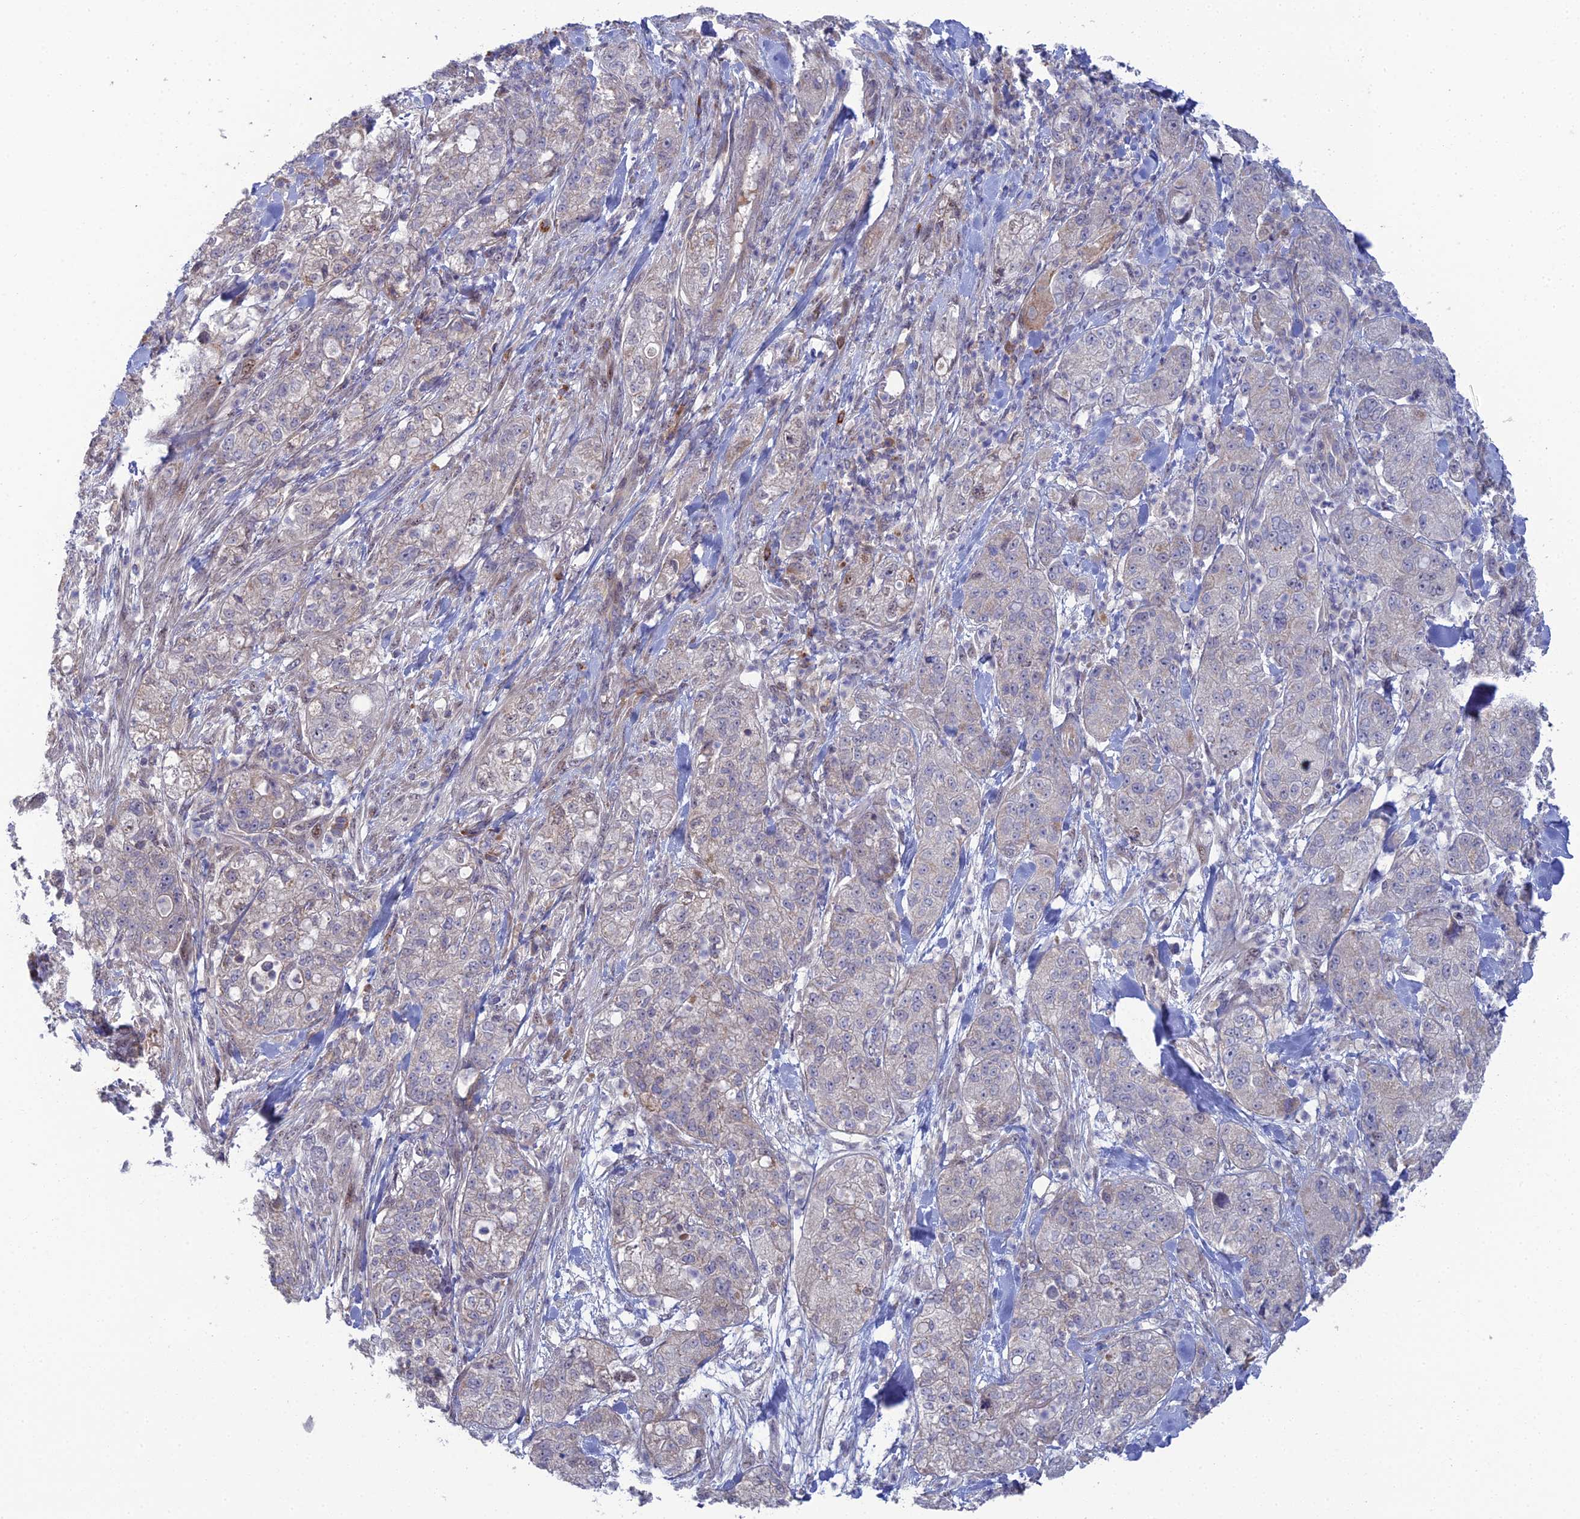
{"staining": {"intensity": "negative", "quantity": "none", "location": "none"}, "tissue": "pancreatic cancer", "cell_type": "Tumor cells", "image_type": "cancer", "snomed": [{"axis": "morphology", "description": "Adenocarcinoma, NOS"}, {"axis": "topography", "description": "Pancreas"}], "caption": "Protein analysis of pancreatic adenocarcinoma demonstrates no significant expression in tumor cells. Nuclei are stained in blue.", "gene": "ARL16", "patient": {"sex": "female", "age": 78}}